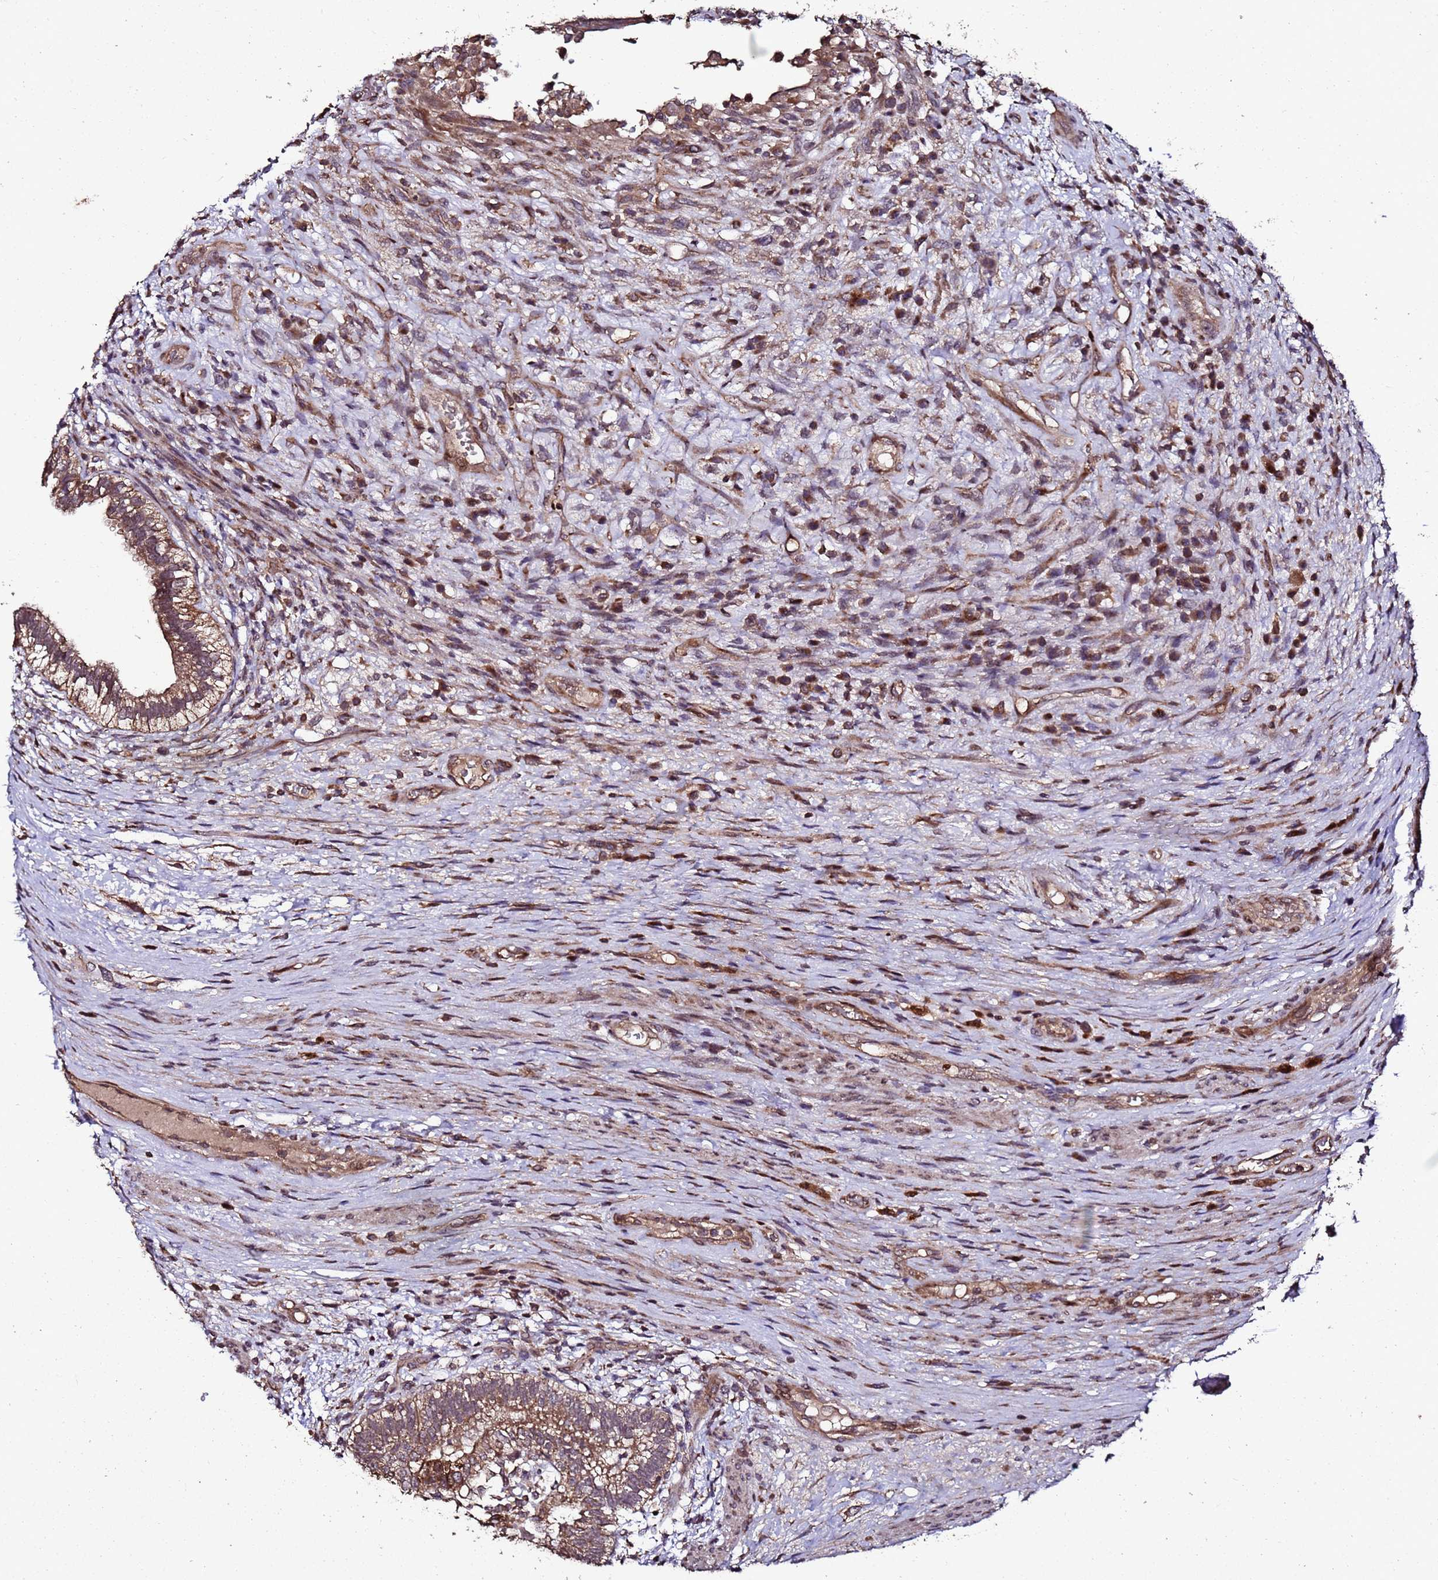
{"staining": {"intensity": "moderate", "quantity": ">75%", "location": "cytoplasmic/membranous"}, "tissue": "testis cancer", "cell_type": "Tumor cells", "image_type": "cancer", "snomed": [{"axis": "morphology", "description": "Carcinoma, Embryonal, NOS"}, {"axis": "topography", "description": "Testis"}], "caption": "Protein staining exhibits moderate cytoplasmic/membranous staining in approximately >75% of tumor cells in embryonal carcinoma (testis). The staining was performed using DAB (3,3'-diaminobenzidine) to visualize the protein expression in brown, while the nuclei were stained in blue with hematoxylin (Magnification: 20x).", "gene": "PRODH", "patient": {"sex": "male", "age": 26}}